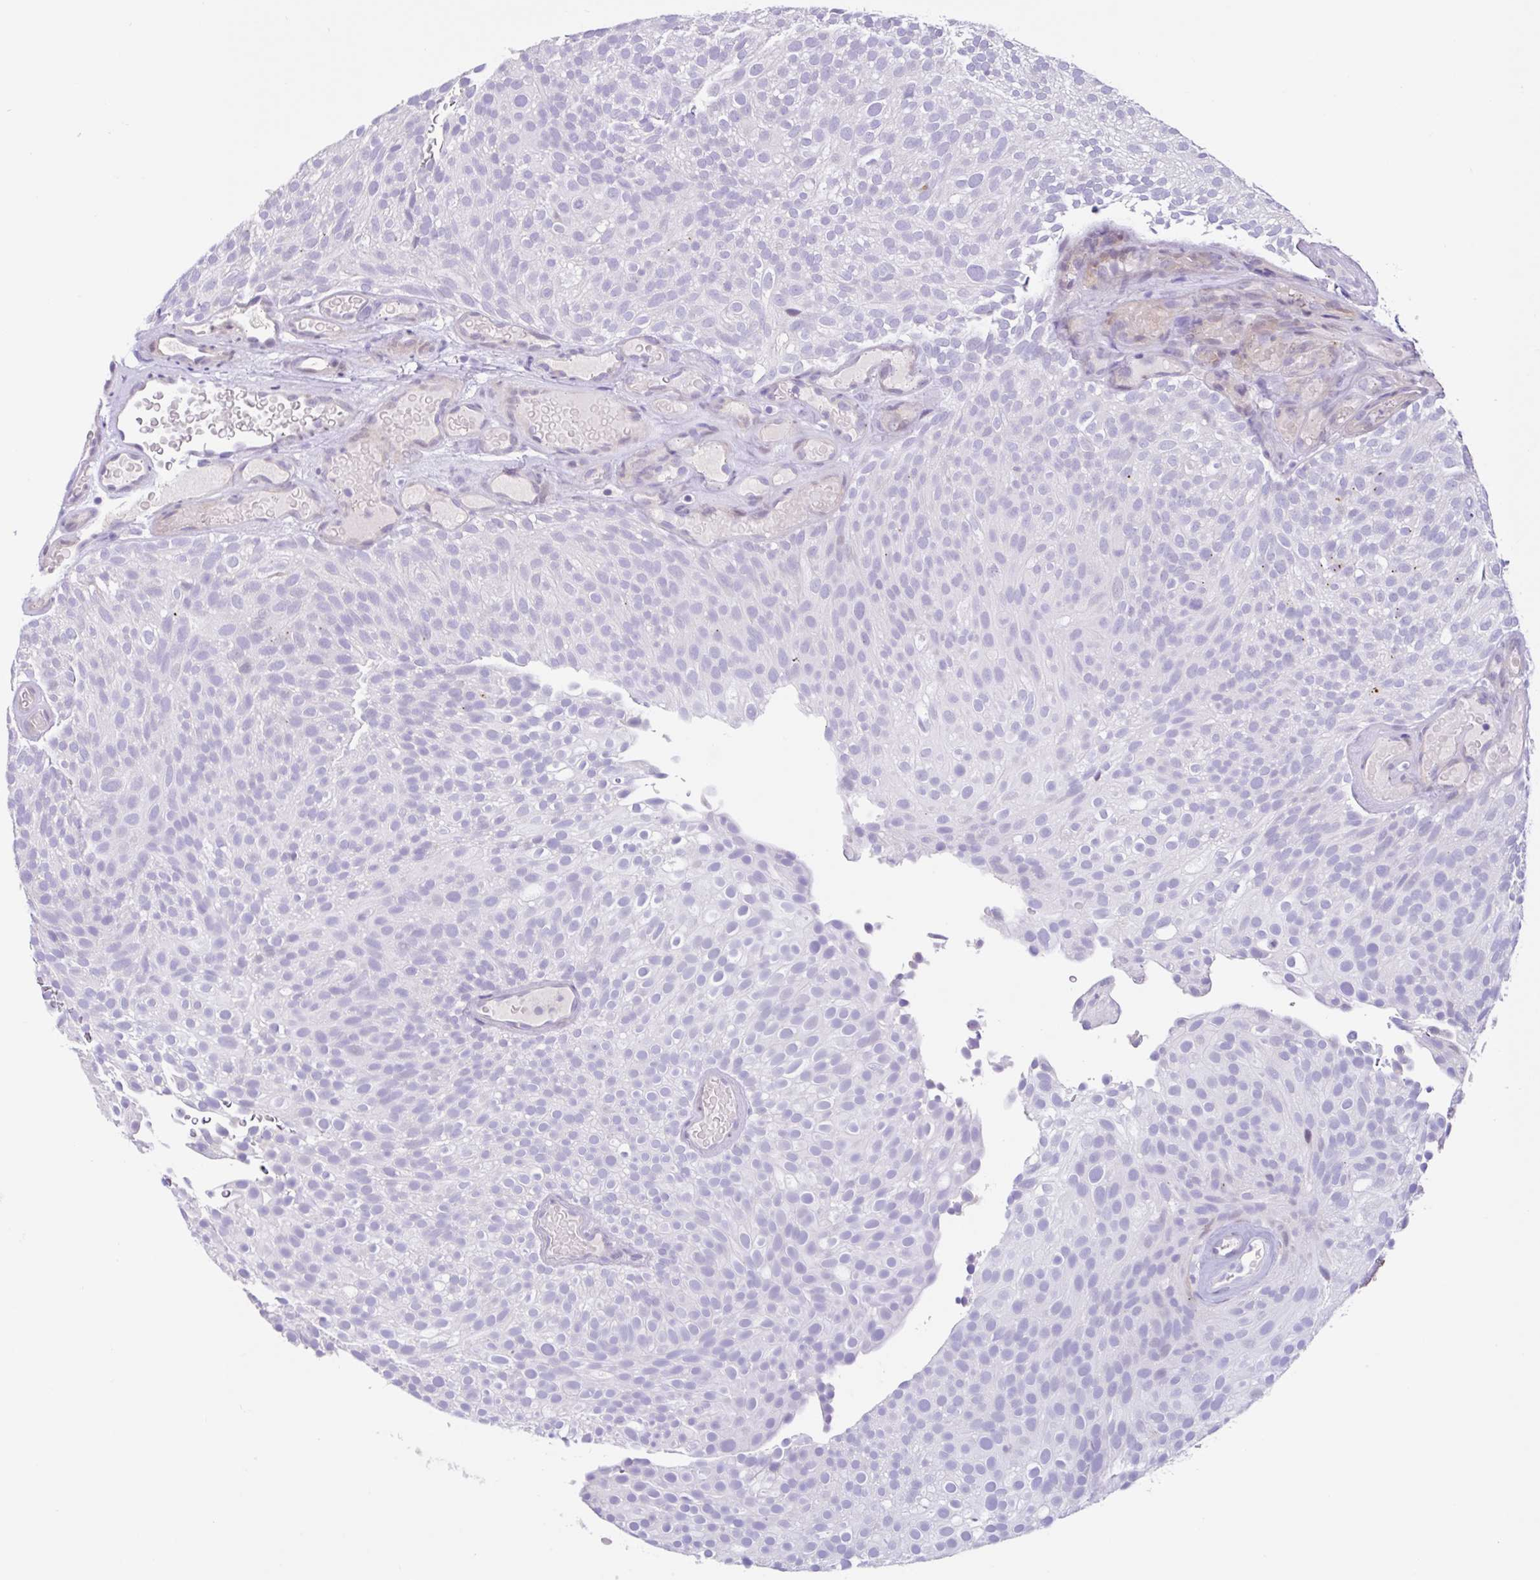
{"staining": {"intensity": "negative", "quantity": "none", "location": "none"}, "tissue": "urothelial cancer", "cell_type": "Tumor cells", "image_type": "cancer", "snomed": [{"axis": "morphology", "description": "Urothelial carcinoma, Low grade"}, {"axis": "topography", "description": "Urinary bladder"}], "caption": "Immunohistochemical staining of urothelial cancer displays no significant expression in tumor cells.", "gene": "NHLH2", "patient": {"sex": "male", "age": 78}}